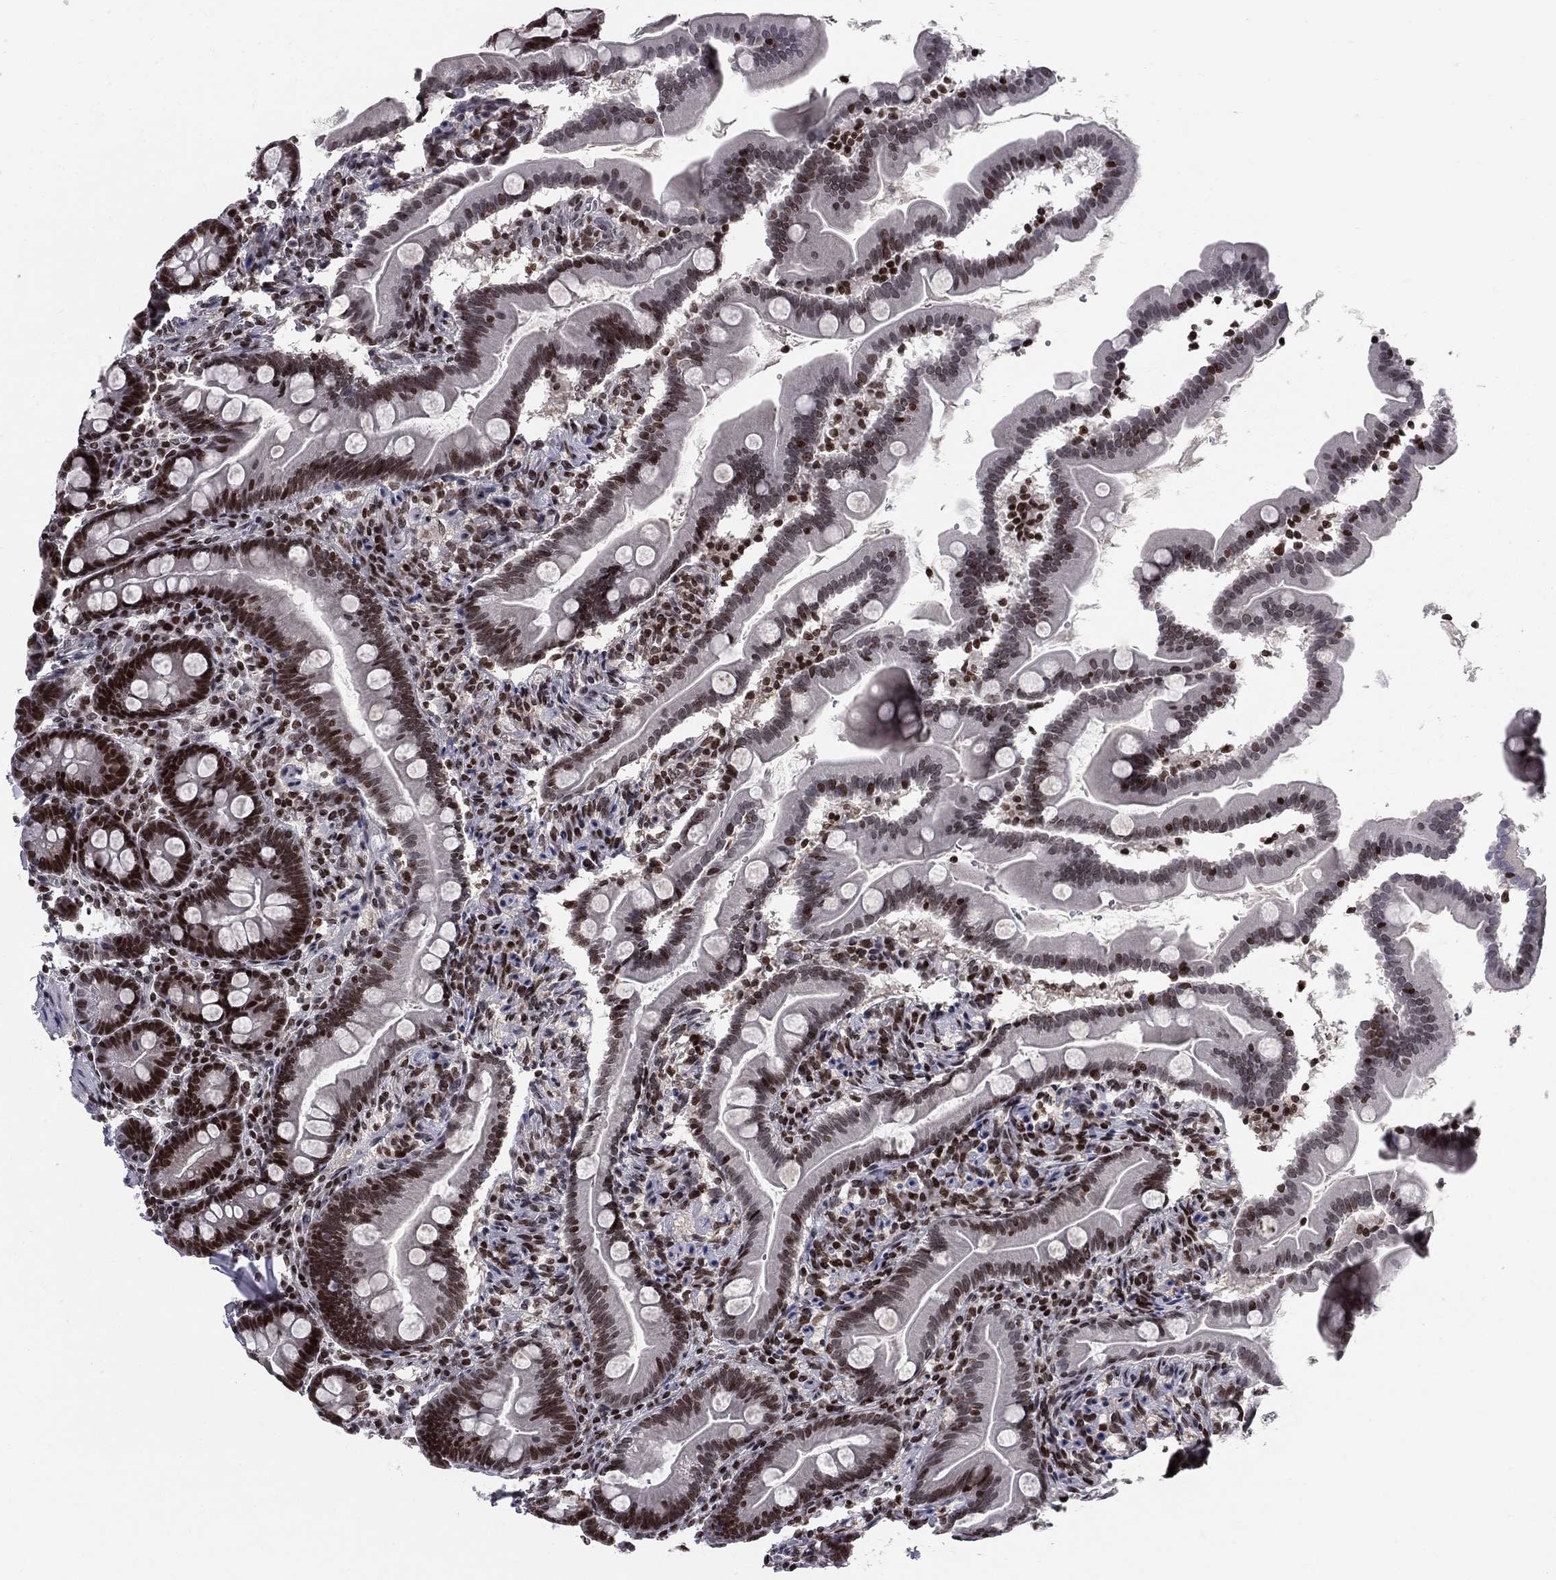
{"staining": {"intensity": "strong", "quantity": "25%-75%", "location": "nuclear"}, "tissue": "small intestine", "cell_type": "Glandular cells", "image_type": "normal", "snomed": [{"axis": "morphology", "description": "Normal tissue, NOS"}, {"axis": "topography", "description": "Small intestine"}], "caption": "The immunohistochemical stain labels strong nuclear positivity in glandular cells of normal small intestine. (IHC, brightfield microscopy, high magnification).", "gene": "RNASEH2C", "patient": {"sex": "female", "age": 44}}